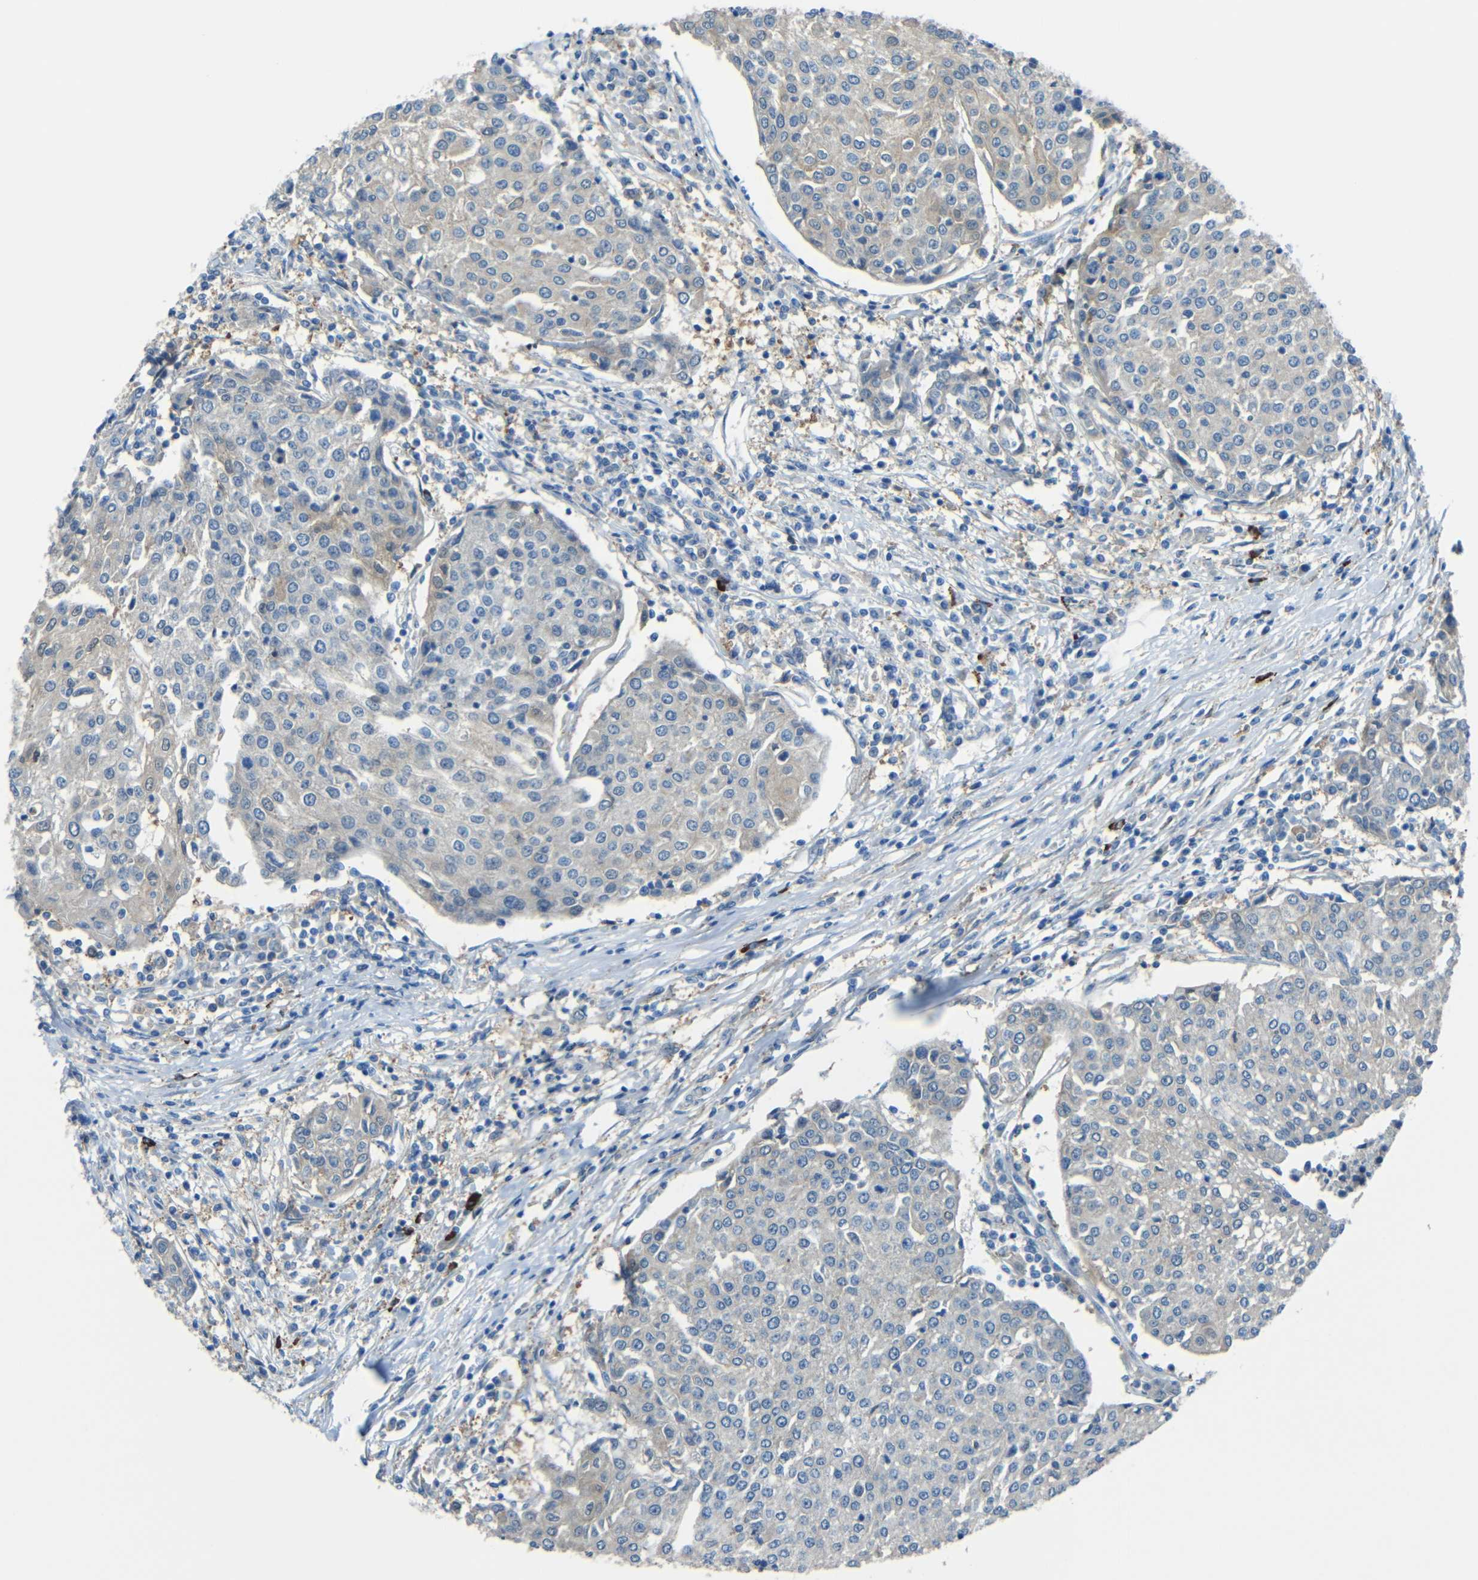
{"staining": {"intensity": "weak", "quantity": "<25%", "location": "cytoplasmic/membranous"}, "tissue": "urothelial cancer", "cell_type": "Tumor cells", "image_type": "cancer", "snomed": [{"axis": "morphology", "description": "Urothelial carcinoma, High grade"}, {"axis": "topography", "description": "Urinary bladder"}], "caption": "IHC photomicrograph of urothelial cancer stained for a protein (brown), which exhibits no expression in tumor cells.", "gene": "CYP26B1", "patient": {"sex": "female", "age": 85}}